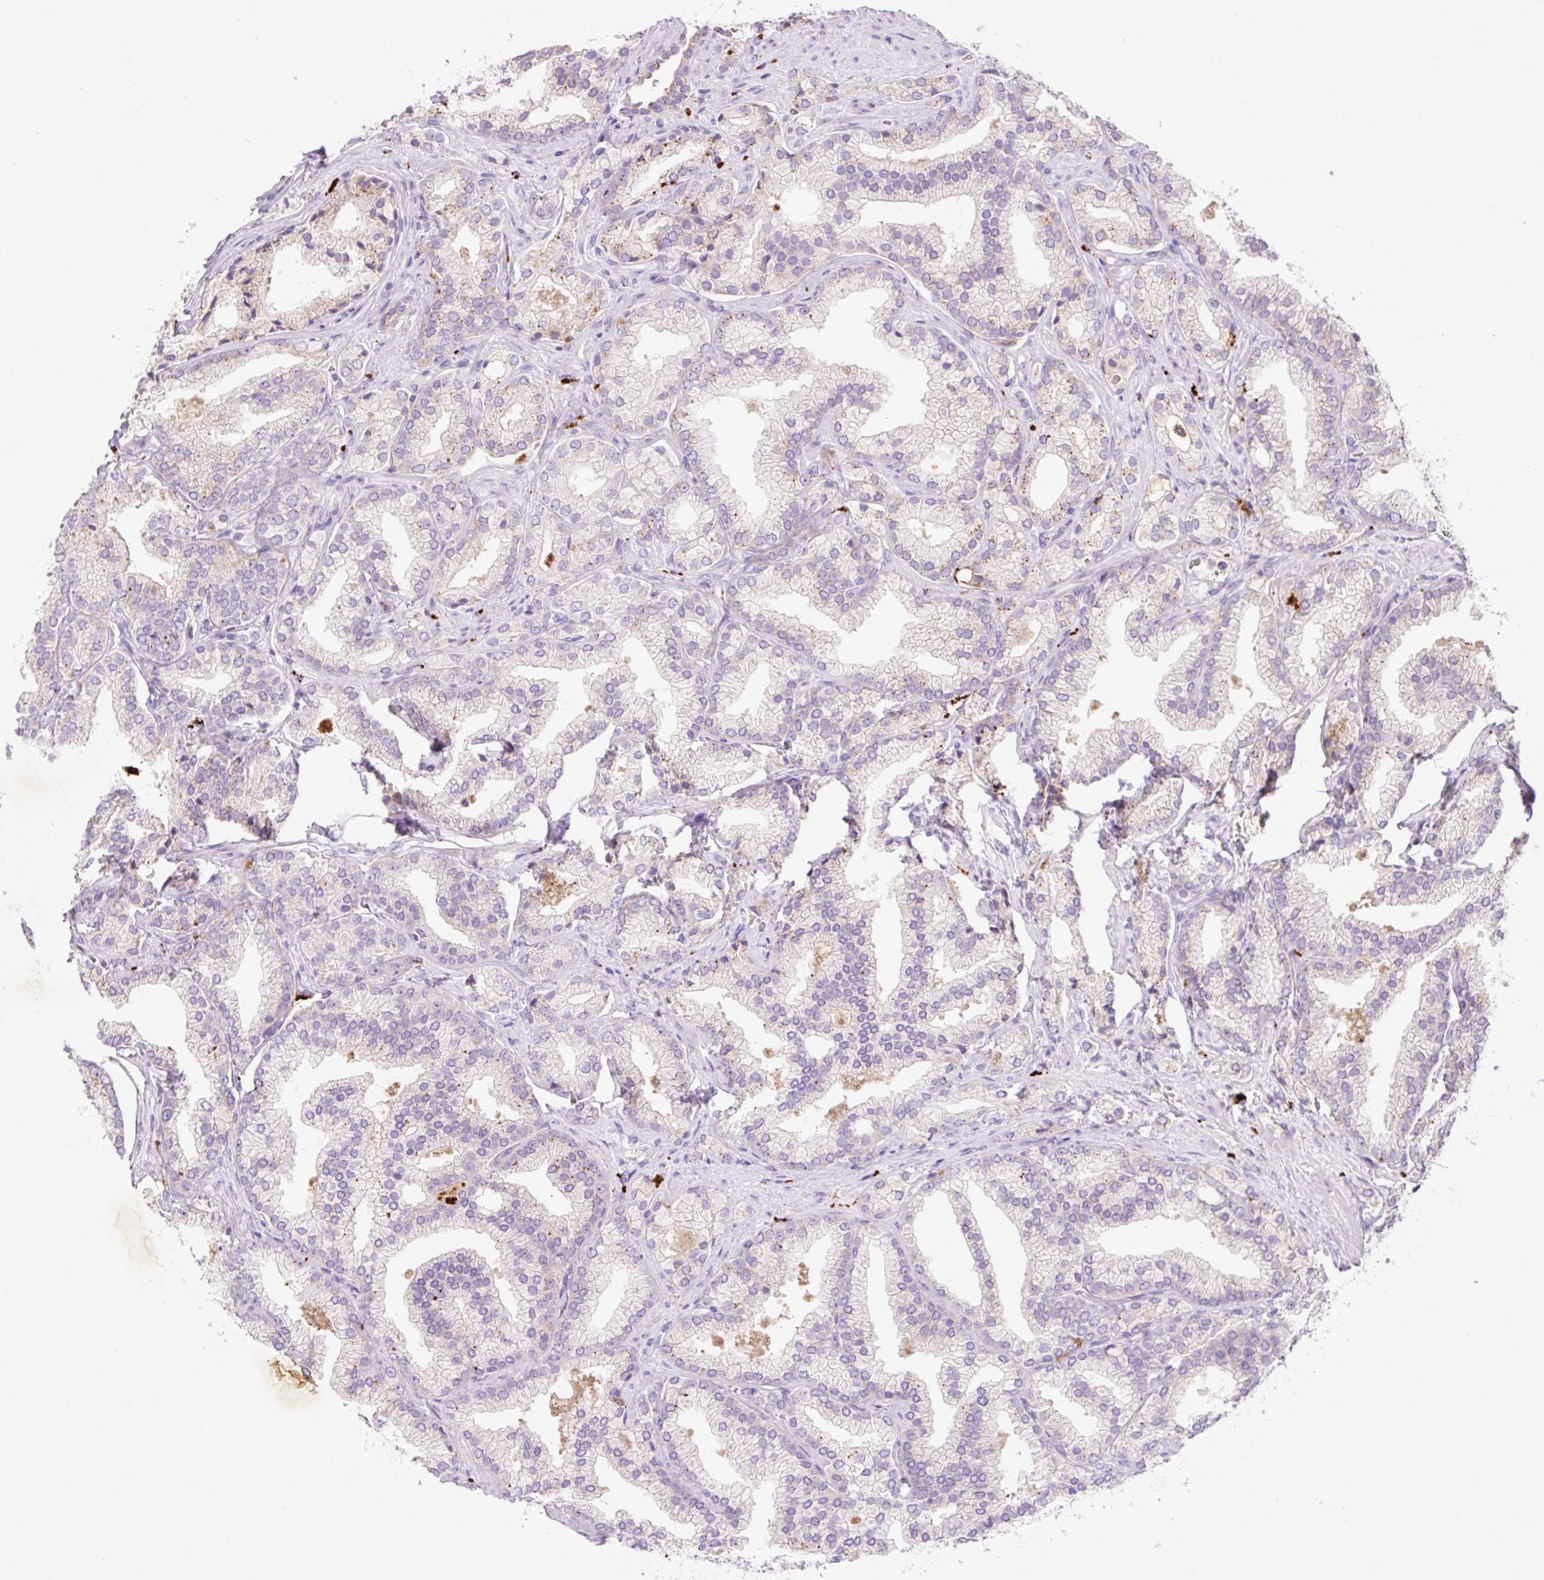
{"staining": {"intensity": "weak", "quantity": "<25%", "location": "cytoplasmic/membranous"}, "tissue": "prostate cancer", "cell_type": "Tumor cells", "image_type": "cancer", "snomed": [{"axis": "morphology", "description": "Adenocarcinoma, High grade"}, {"axis": "topography", "description": "Prostate"}], "caption": "IHC of high-grade adenocarcinoma (prostate) shows no expression in tumor cells. Nuclei are stained in blue.", "gene": "HEXA", "patient": {"sex": "male", "age": 68}}